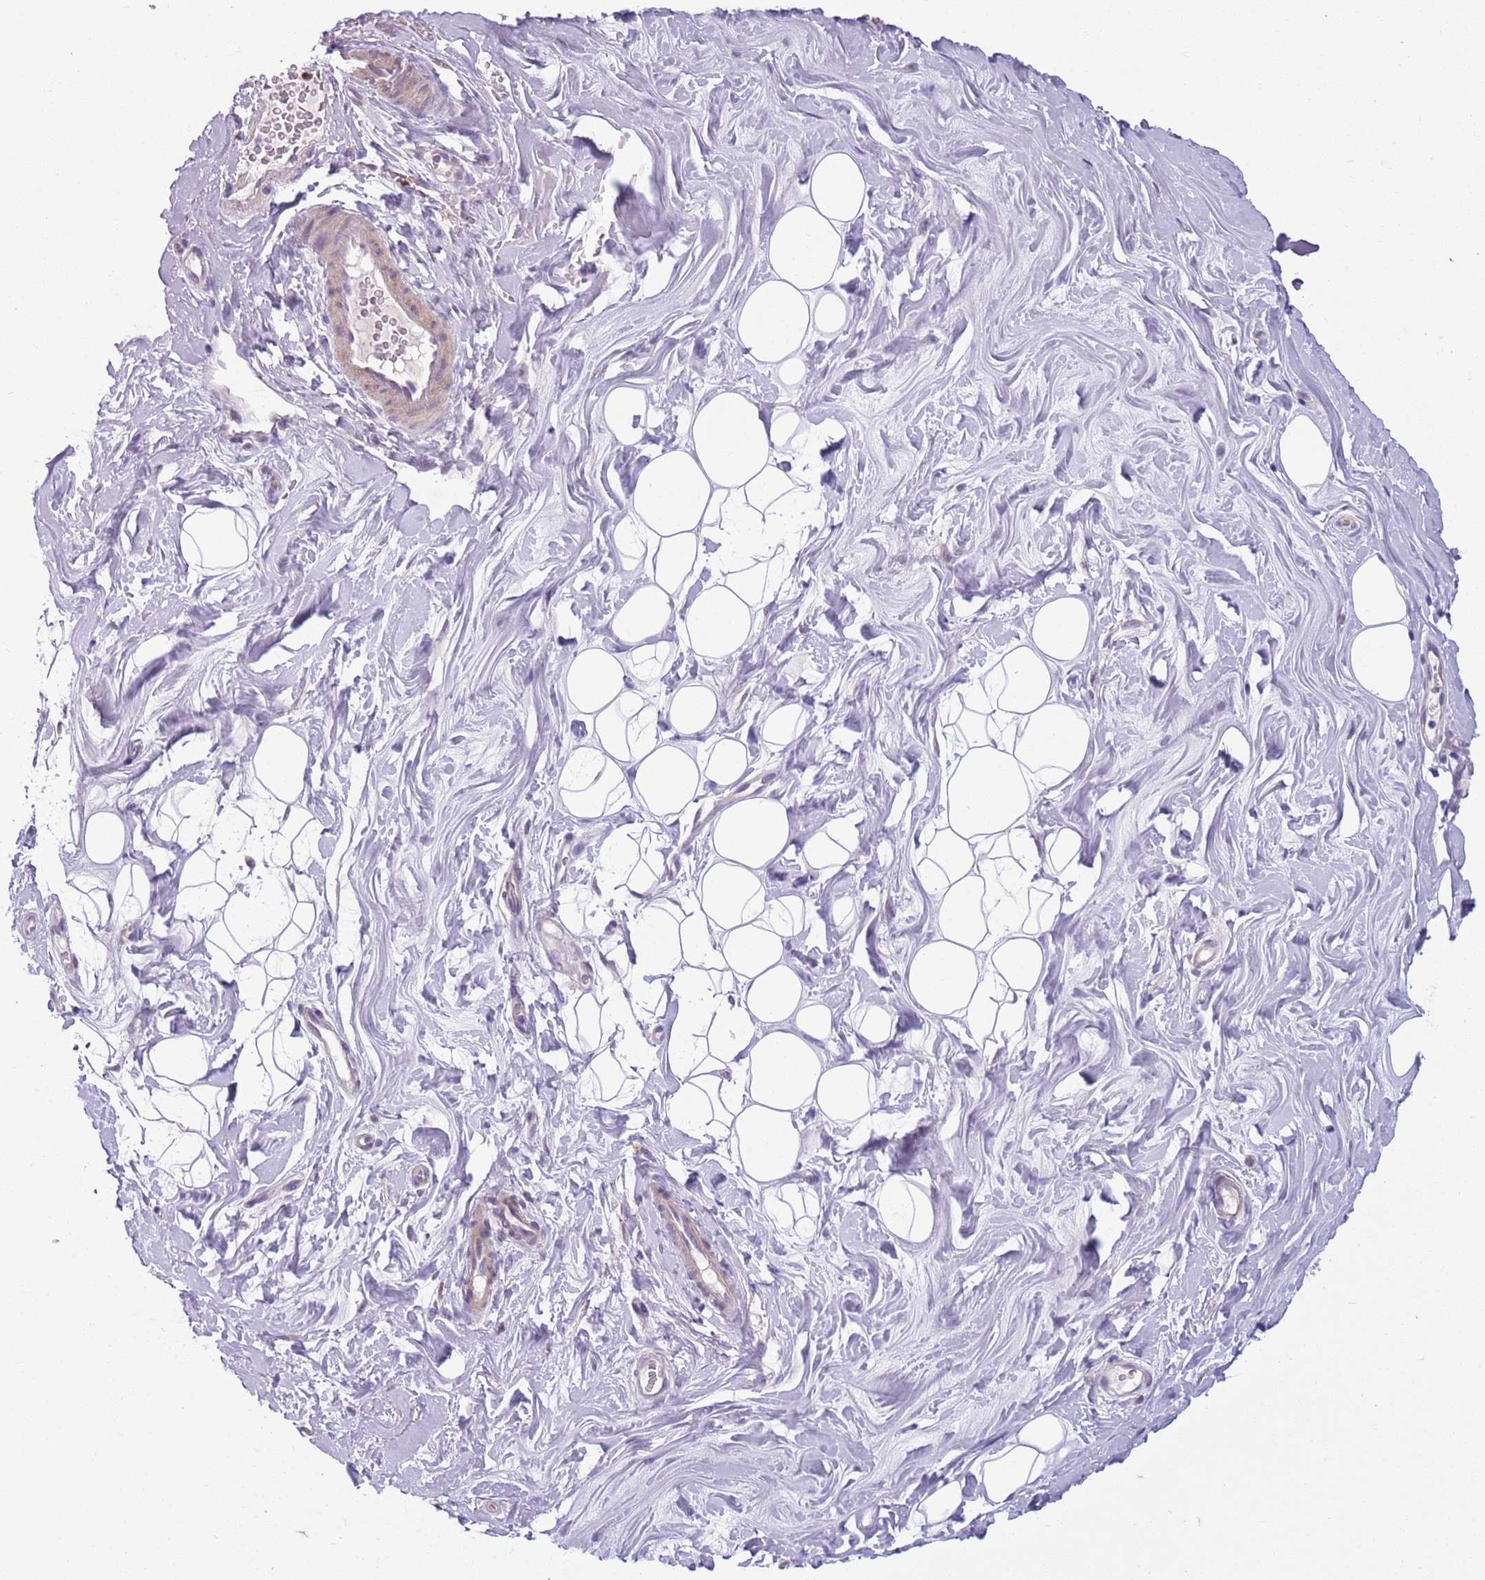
{"staining": {"intensity": "negative", "quantity": "none", "location": "none"}, "tissue": "adipose tissue", "cell_type": "Adipocytes", "image_type": "normal", "snomed": [{"axis": "morphology", "description": "Normal tissue, NOS"}, {"axis": "topography", "description": "Breast"}], "caption": "Immunohistochemistry micrograph of unremarkable human adipose tissue stained for a protein (brown), which demonstrates no expression in adipocytes.", "gene": "ADCY7", "patient": {"sex": "female", "age": 26}}